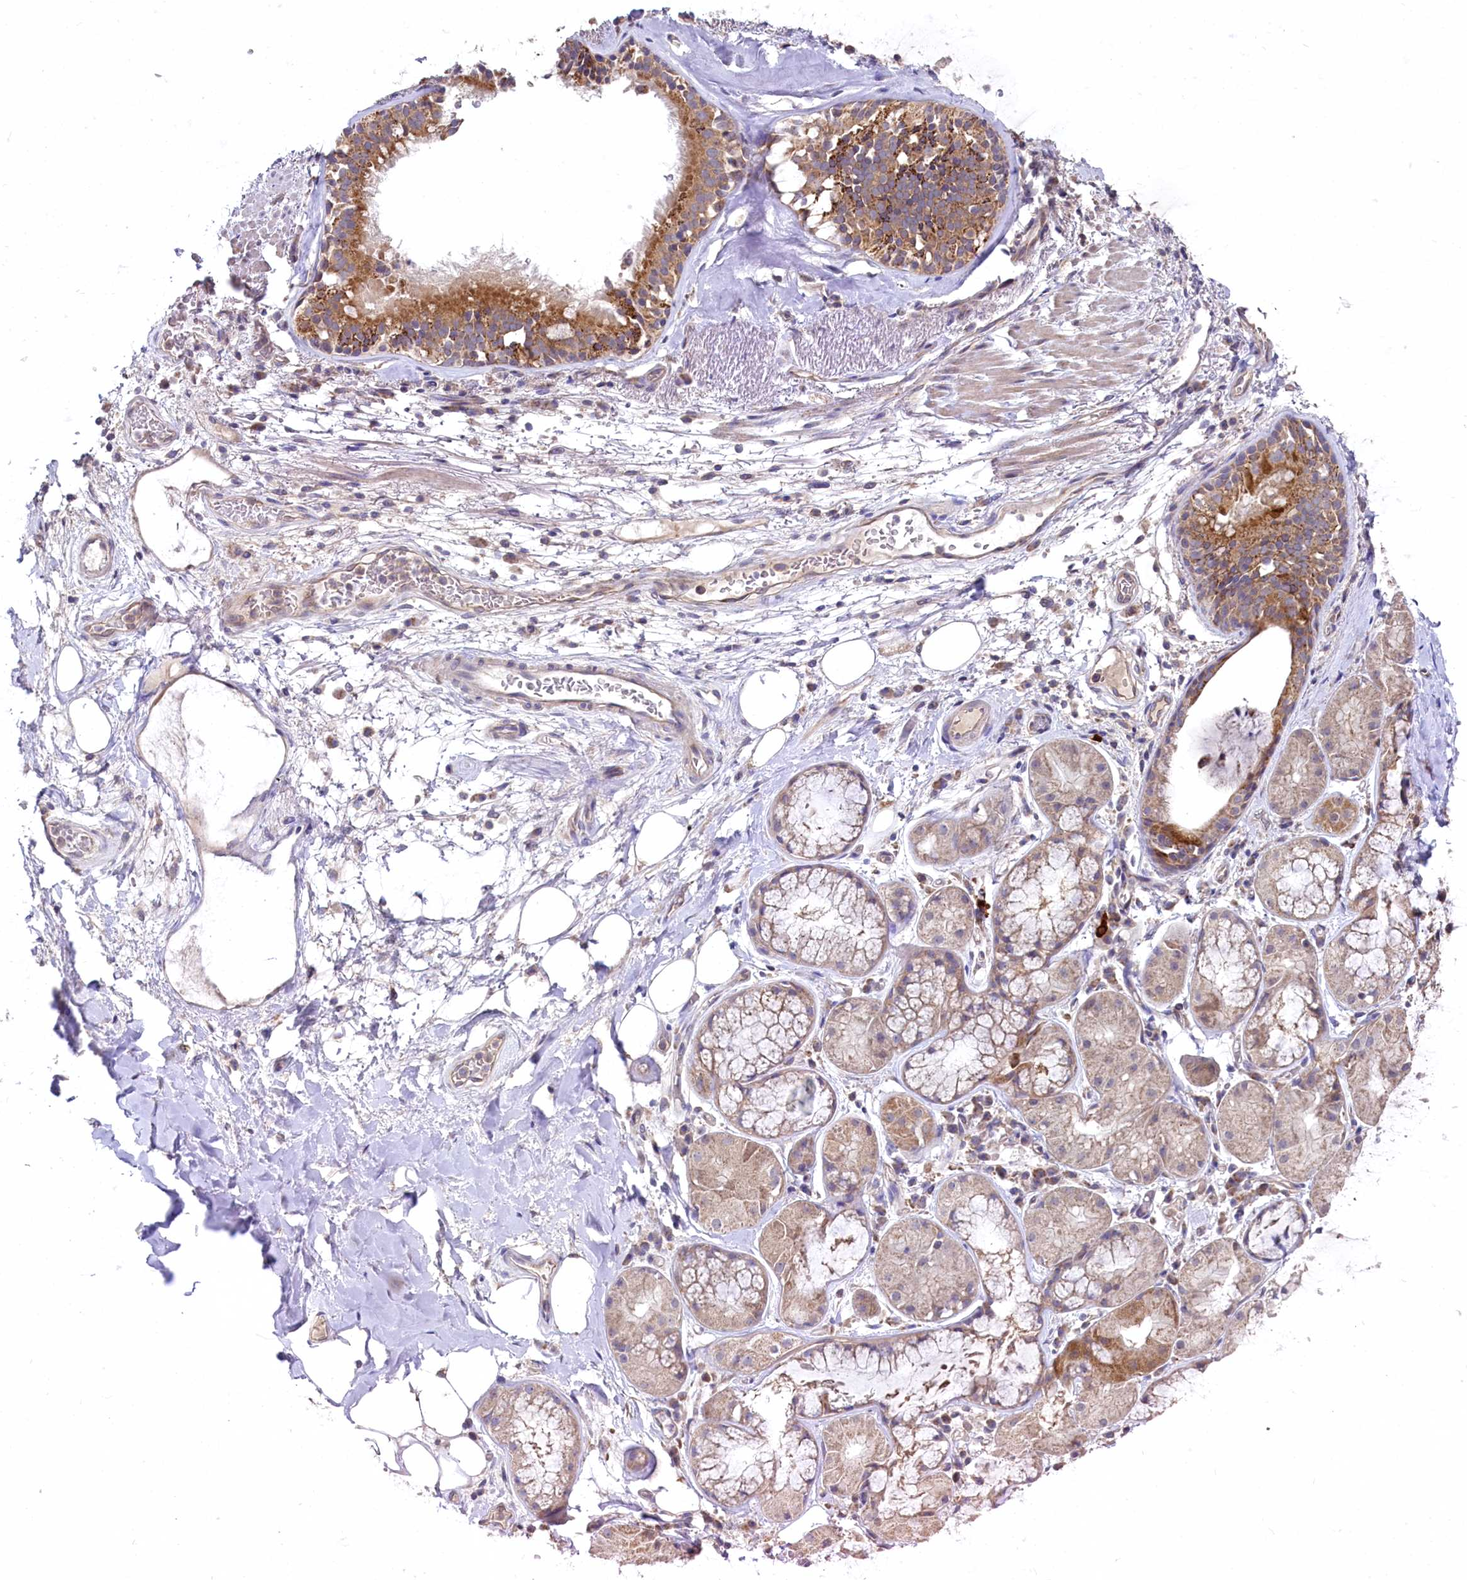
{"staining": {"intensity": "negative", "quantity": "none", "location": "none"}, "tissue": "adipose tissue", "cell_type": "Adipocytes", "image_type": "normal", "snomed": [{"axis": "morphology", "description": "Normal tissue, NOS"}, {"axis": "topography", "description": "Lymph node"}, {"axis": "topography", "description": "Cartilage tissue"}, {"axis": "topography", "description": "Bronchus"}], "caption": "The micrograph reveals no staining of adipocytes in unremarkable adipose tissue. (Stains: DAB immunohistochemistry with hematoxylin counter stain, Microscopy: brightfield microscopy at high magnification).", "gene": "MRPL57", "patient": {"sex": "male", "age": 63}}